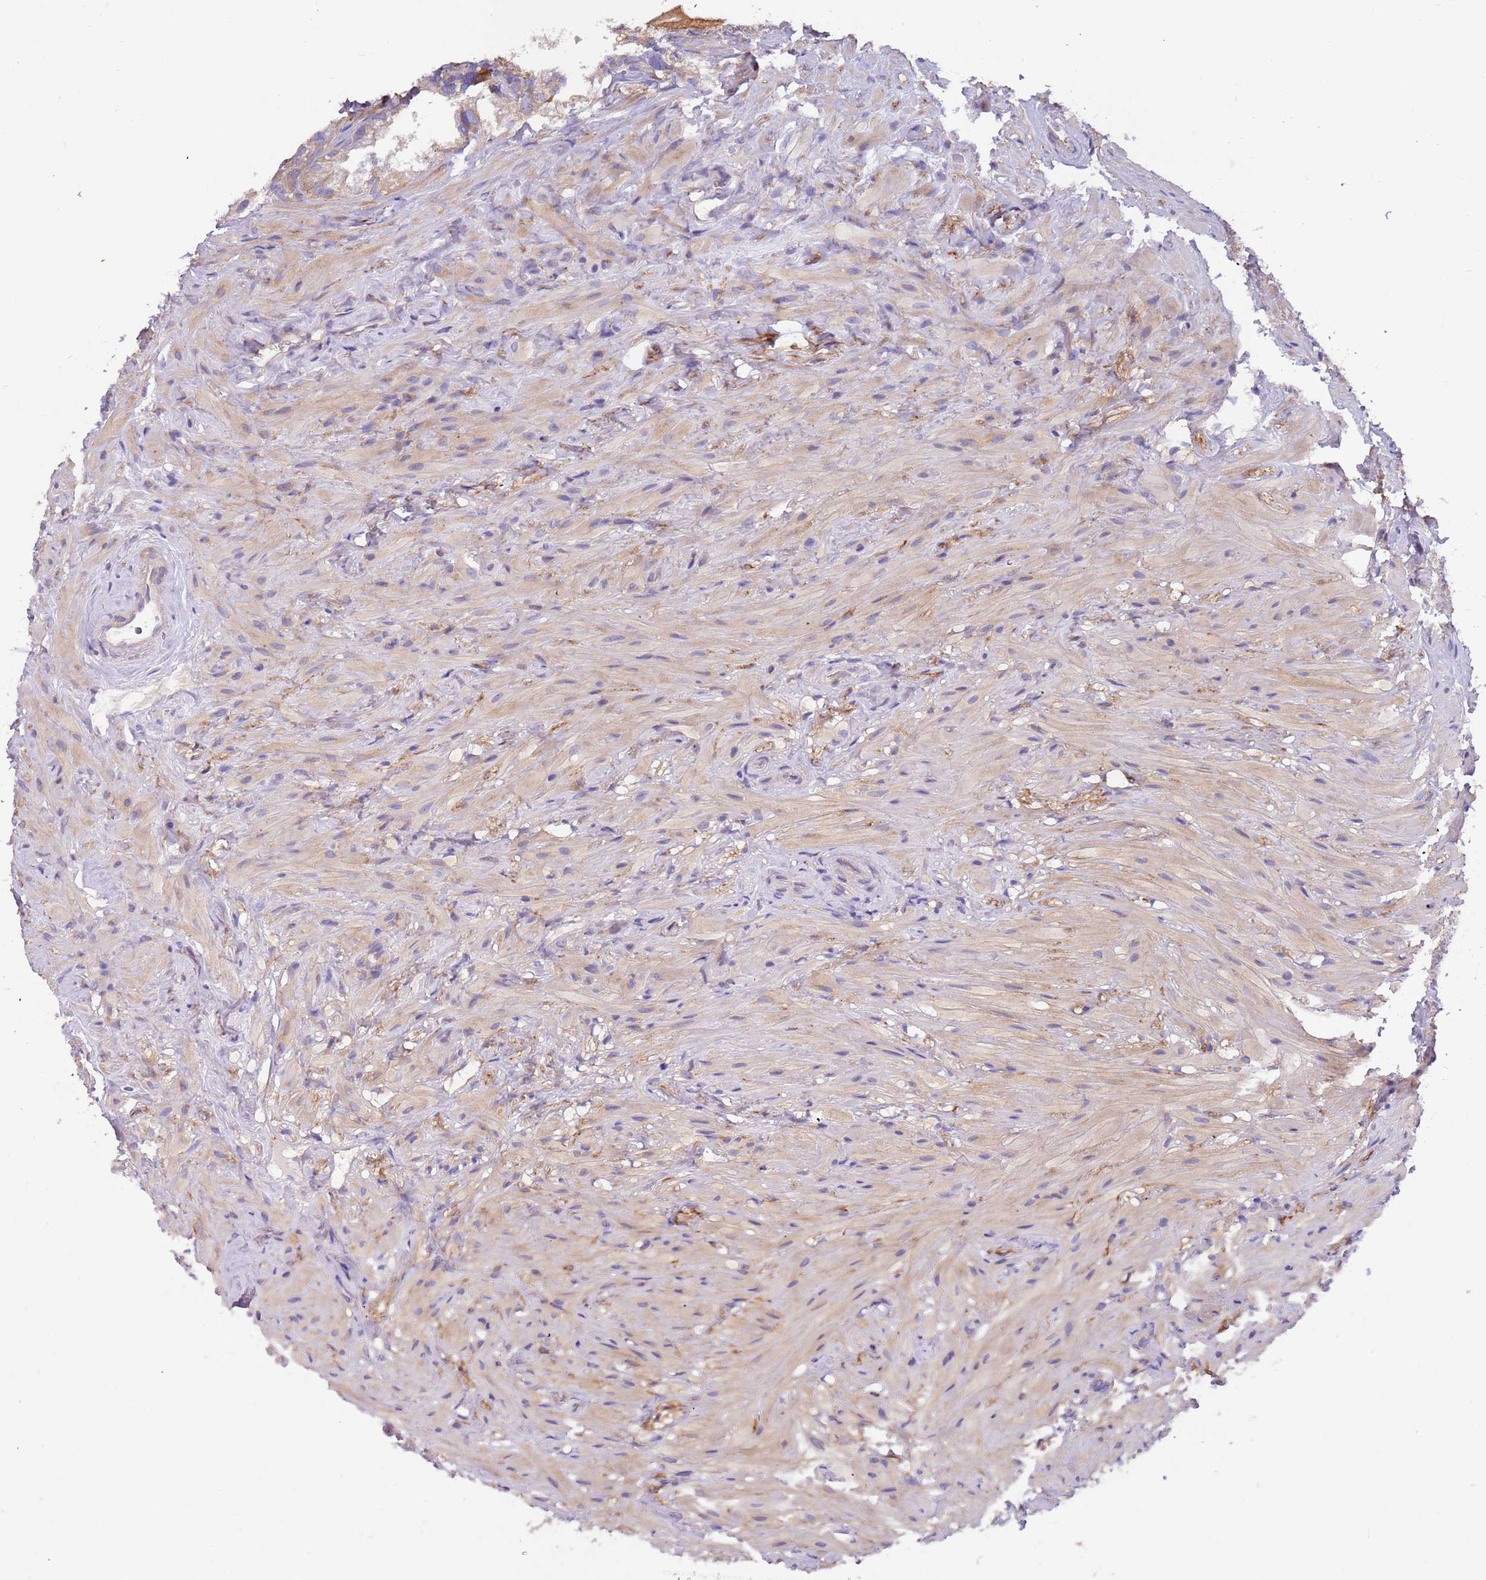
{"staining": {"intensity": "weak", "quantity": ">75%", "location": "cytoplasmic/membranous"}, "tissue": "seminal vesicle", "cell_type": "Glandular cells", "image_type": "normal", "snomed": [{"axis": "morphology", "description": "Normal tissue, NOS"}, {"axis": "topography", "description": "Seminal veicle"}], "caption": "Protein analysis of unremarkable seminal vesicle reveals weak cytoplasmic/membranous staining in approximately >75% of glandular cells.", "gene": "LAMB4", "patient": {"sex": "male", "age": 60}}